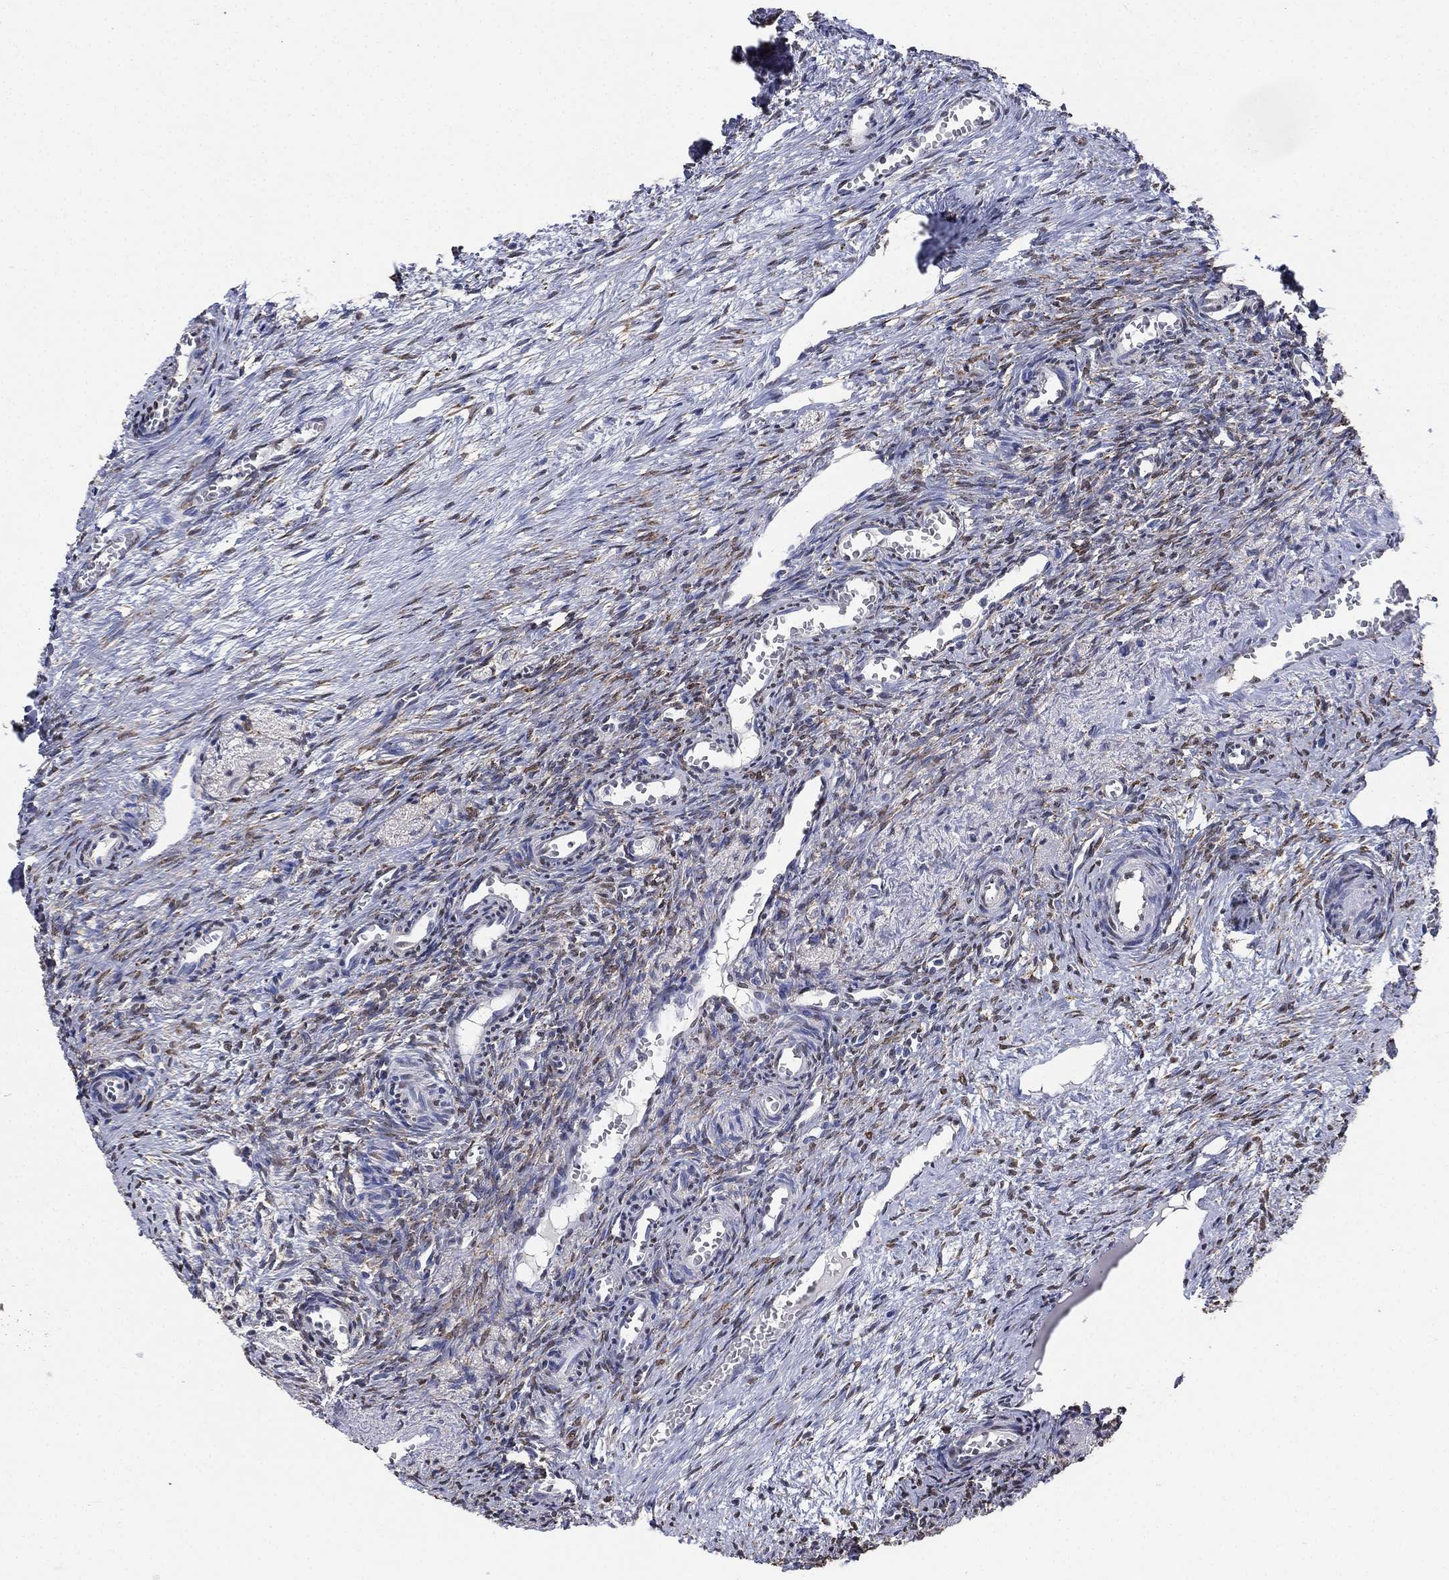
{"staining": {"intensity": "negative", "quantity": "none", "location": "none"}, "tissue": "ovary", "cell_type": "Follicle cells", "image_type": "normal", "snomed": [{"axis": "morphology", "description": "Normal tissue, NOS"}, {"axis": "topography", "description": "Ovary"}], "caption": "This is a histopathology image of immunohistochemistry (IHC) staining of unremarkable ovary, which shows no positivity in follicle cells.", "gene": "ALDH7A1", "patient": {"sex": "female", "age": 39}}